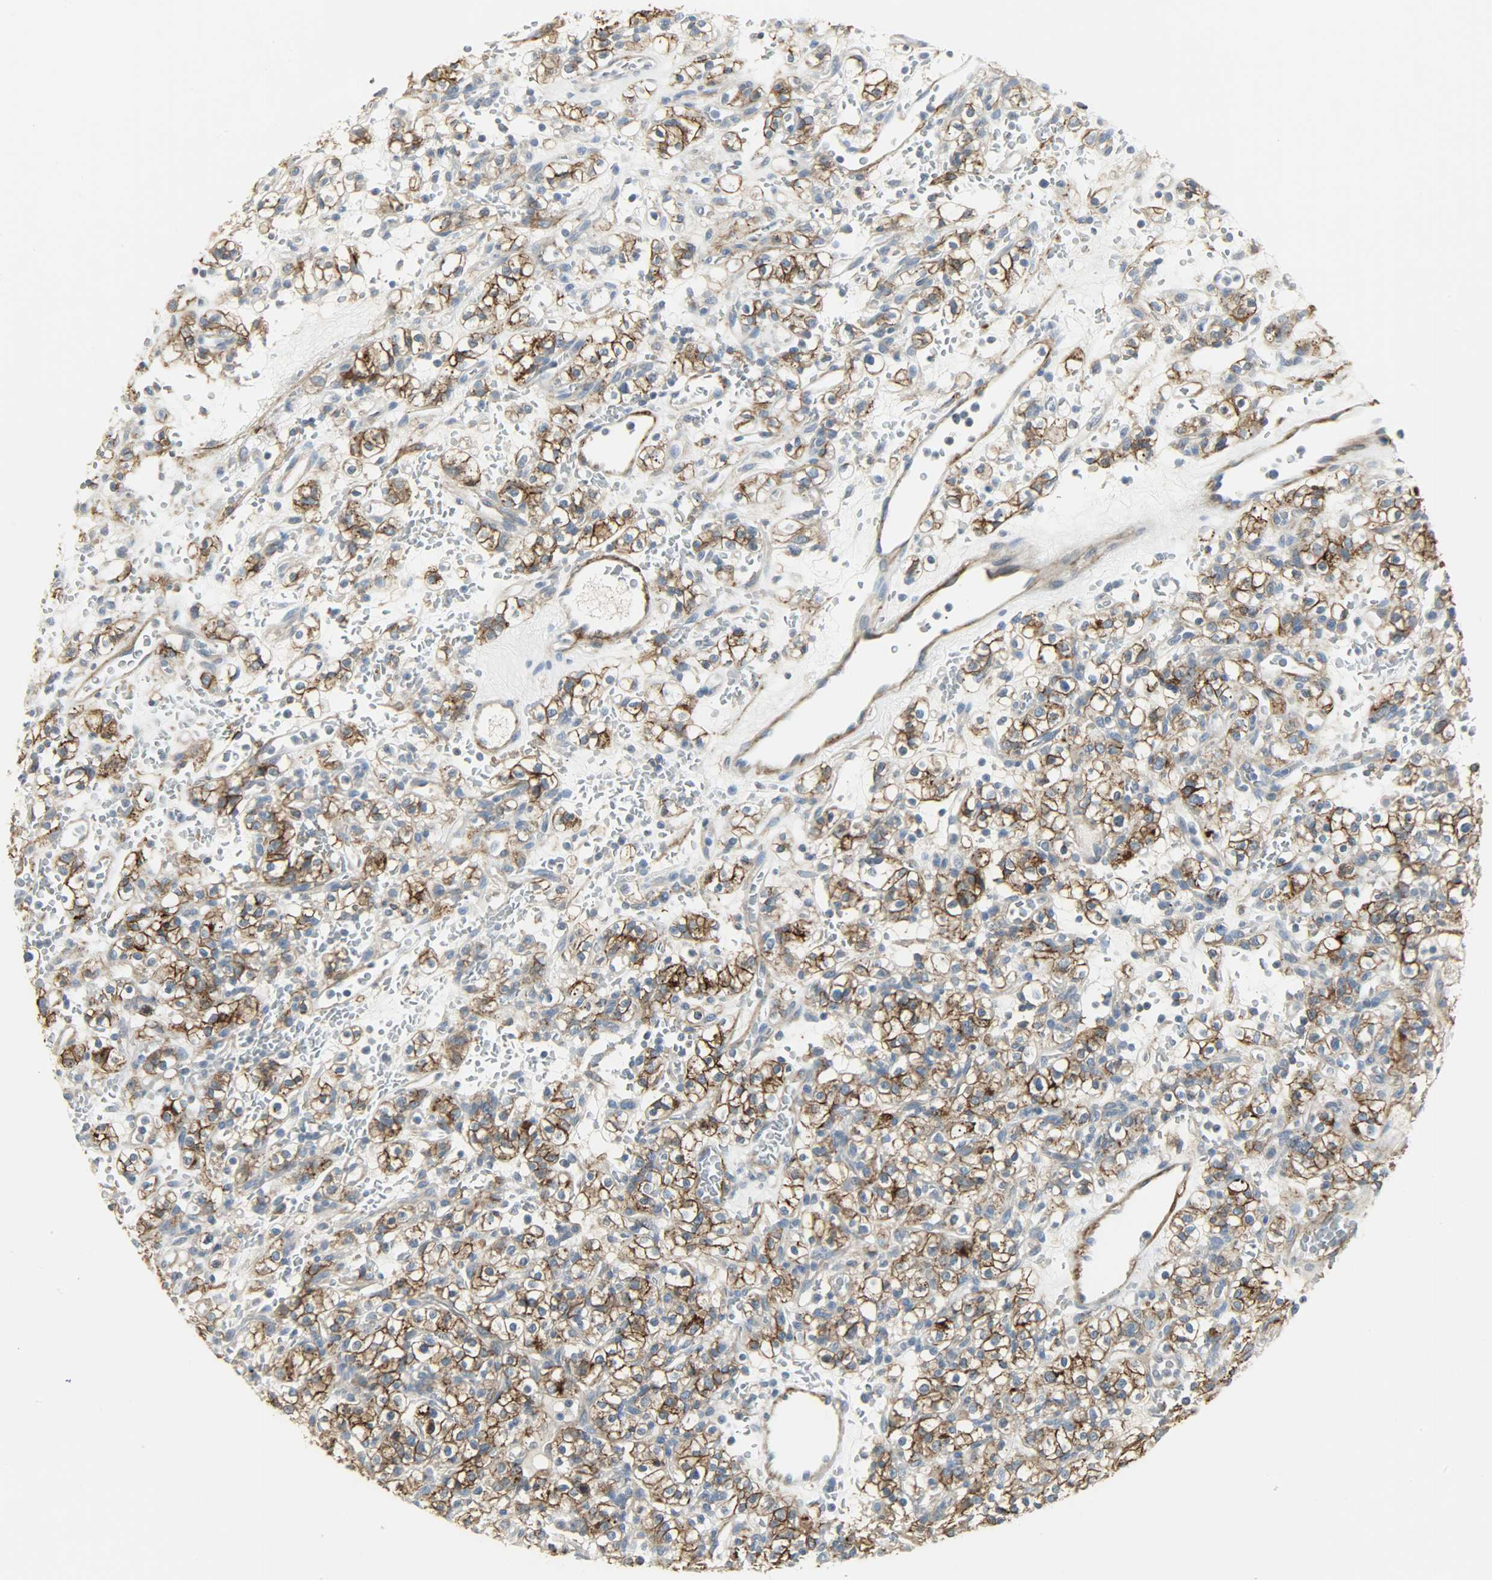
{"staining": {"intensity": "strong", "quantity": ">75%", "location": "cytoplasmic/membranous"}, "tissue": "renal cancer", "cell_type": "Tumor cells", "image_type": "cancer", "snomed": [{"axis": "morphology", "description": "Normal tissue, NOS"}, {"axis": "morphology", "description": "Adenocarcinoma, NOS"}, {"axis": "topography", "description": "Kidney"}], "caption": "Adenocarcinoma (renal) tissue reveals strong cytoplasmic/membranous expression in about >75% of tumor cells", "gene": "ENPEP", "patient": {"sex": "female", "age": 72}}